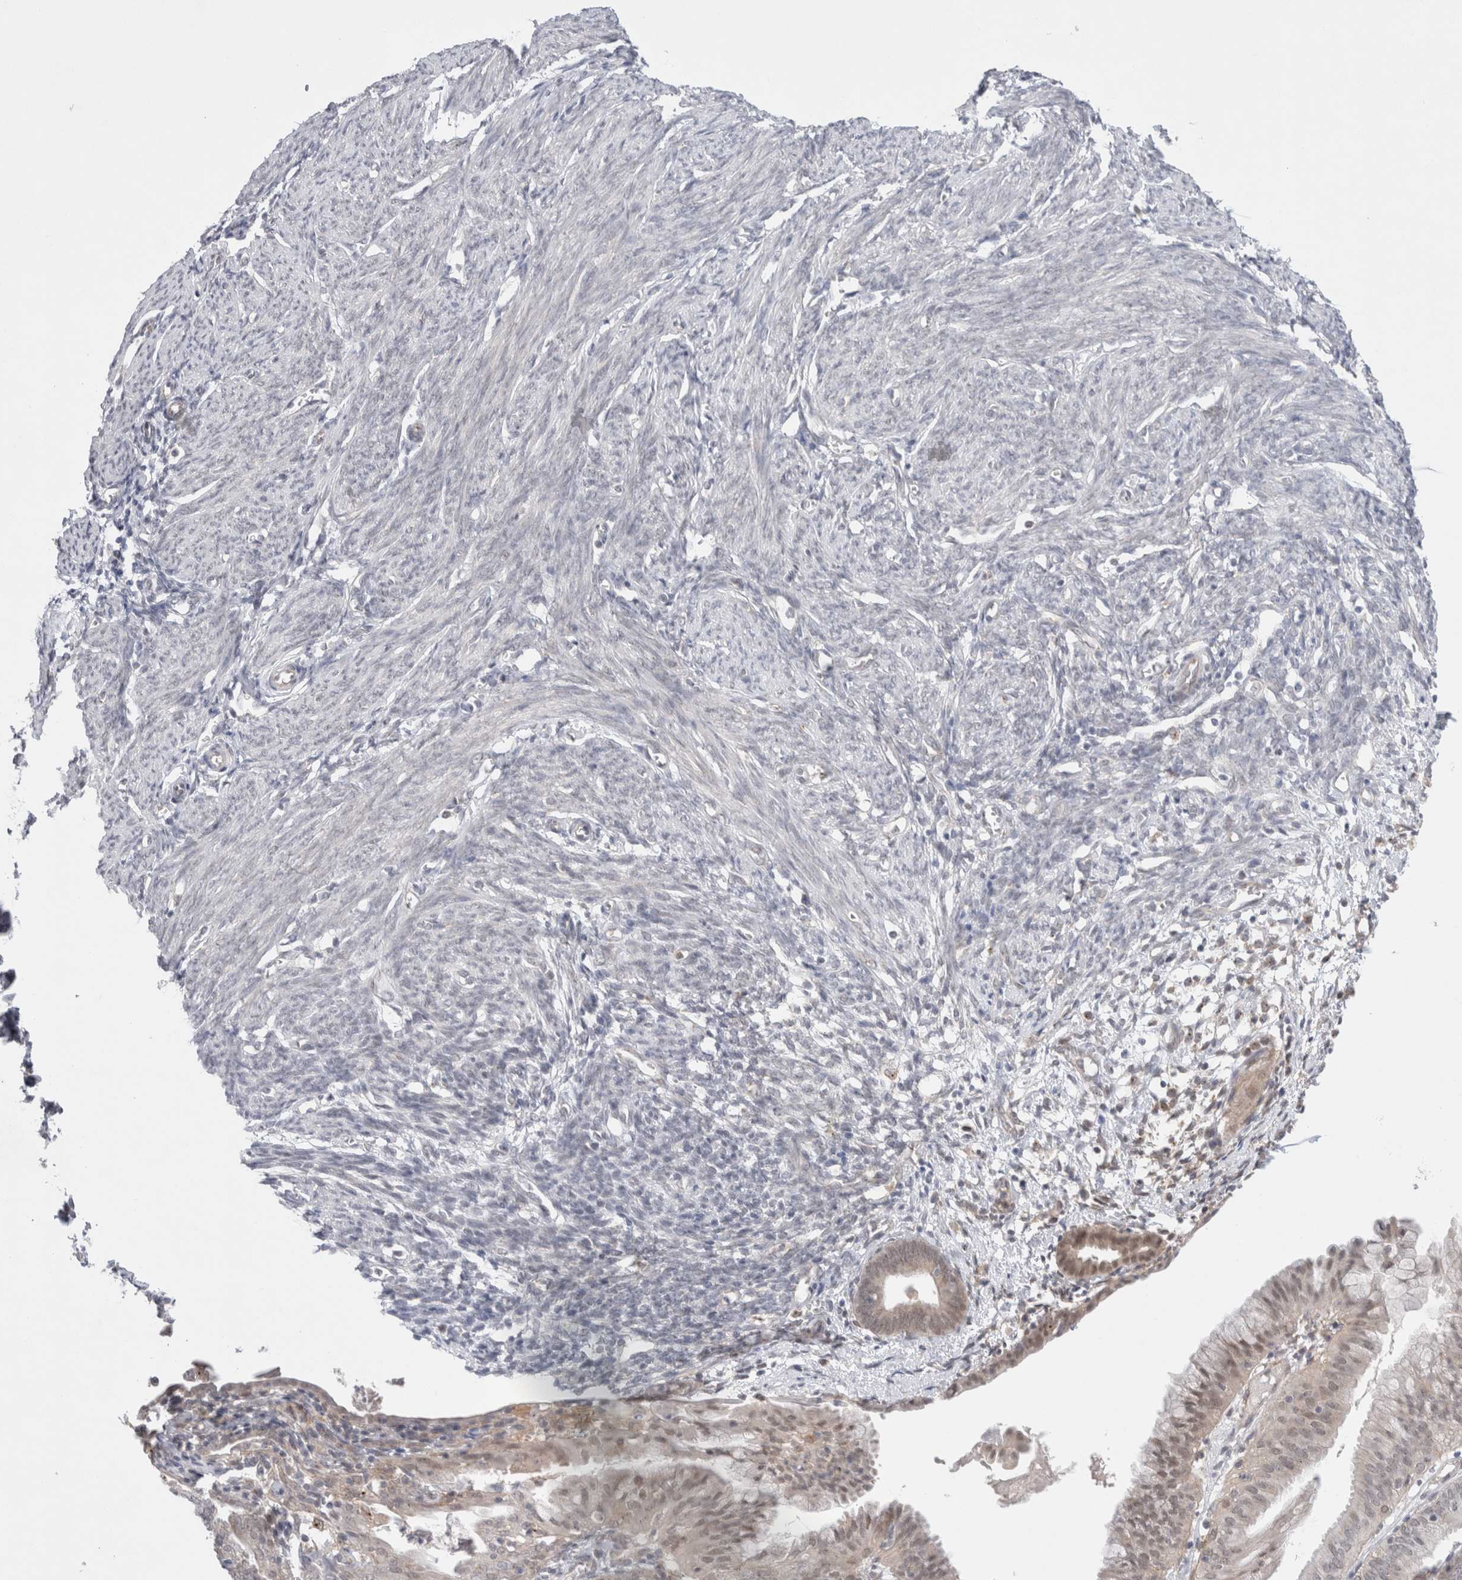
{"staining": {"intensity": "negative", "quantity": "none", "location": "none"}, "tissue": "endometrium", "cell_type": "Cells in endometrial stroma", "image_type": "normal", "snomed": [{"axis": "morphology", "description": "Normal tissue, NOS"}, {"axis": "morphology", "description": "Adenocarcinoma, NOS"}, {"axis": "topography", "description": "Endometrium"}], "caption": "A high-resolution micrograph shows IHC staining of unremarkable endometrium, which exhibits no significant staining in cells in endometrial stroma.", "gene": "BICD2", "patient": {"sex": "female", "age": 57}}